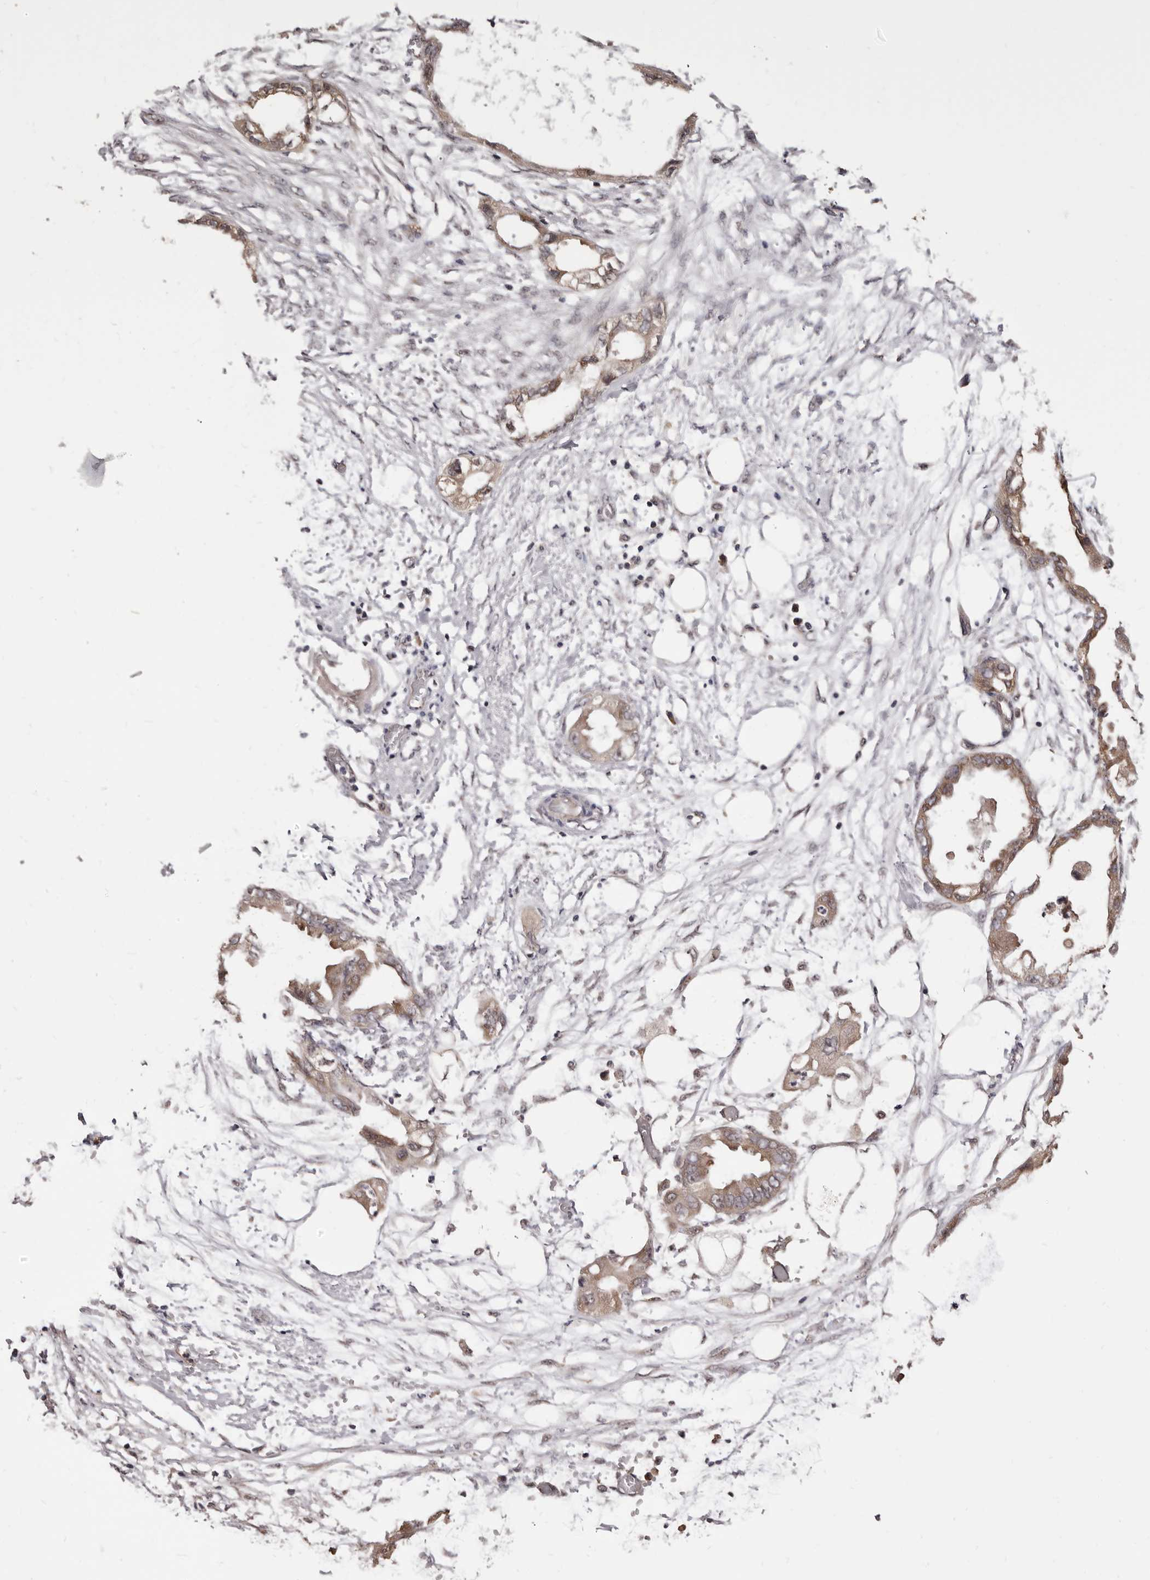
{"staining": {"intensity": "weak", "quantity": ">75%", "location": "cytoplasmic/membranous"}, "tissue": "endometrial cancer", "cell_type": "Tumor cells", "image_type": "cancer", "snomed": [{"axis": "morphology", "description": "Adenocarcinoma, NOS"}, {"axis": "morphology", "description": "Adenocarcinoma, metastatic, NOS"}, {"axis": "topography", "description": "Adipose tissue"}, {"axis": "topography", "description": "Endometrium"}], "caption": "The histopathology image displays immunohistochemical staining of endometrial cancer (metastatic adenocarcinoma). There is weak cytoplasmic/membranous expression is present in approximately >75% of tumor cells. The staining was performed using DAB to visualize the protein expression in brown, while the nuclei were stained in blue with hematoxylin (Magnification: 20x).", "gene": "NOL12", "patient": {"sex": "female", "age": 67}}